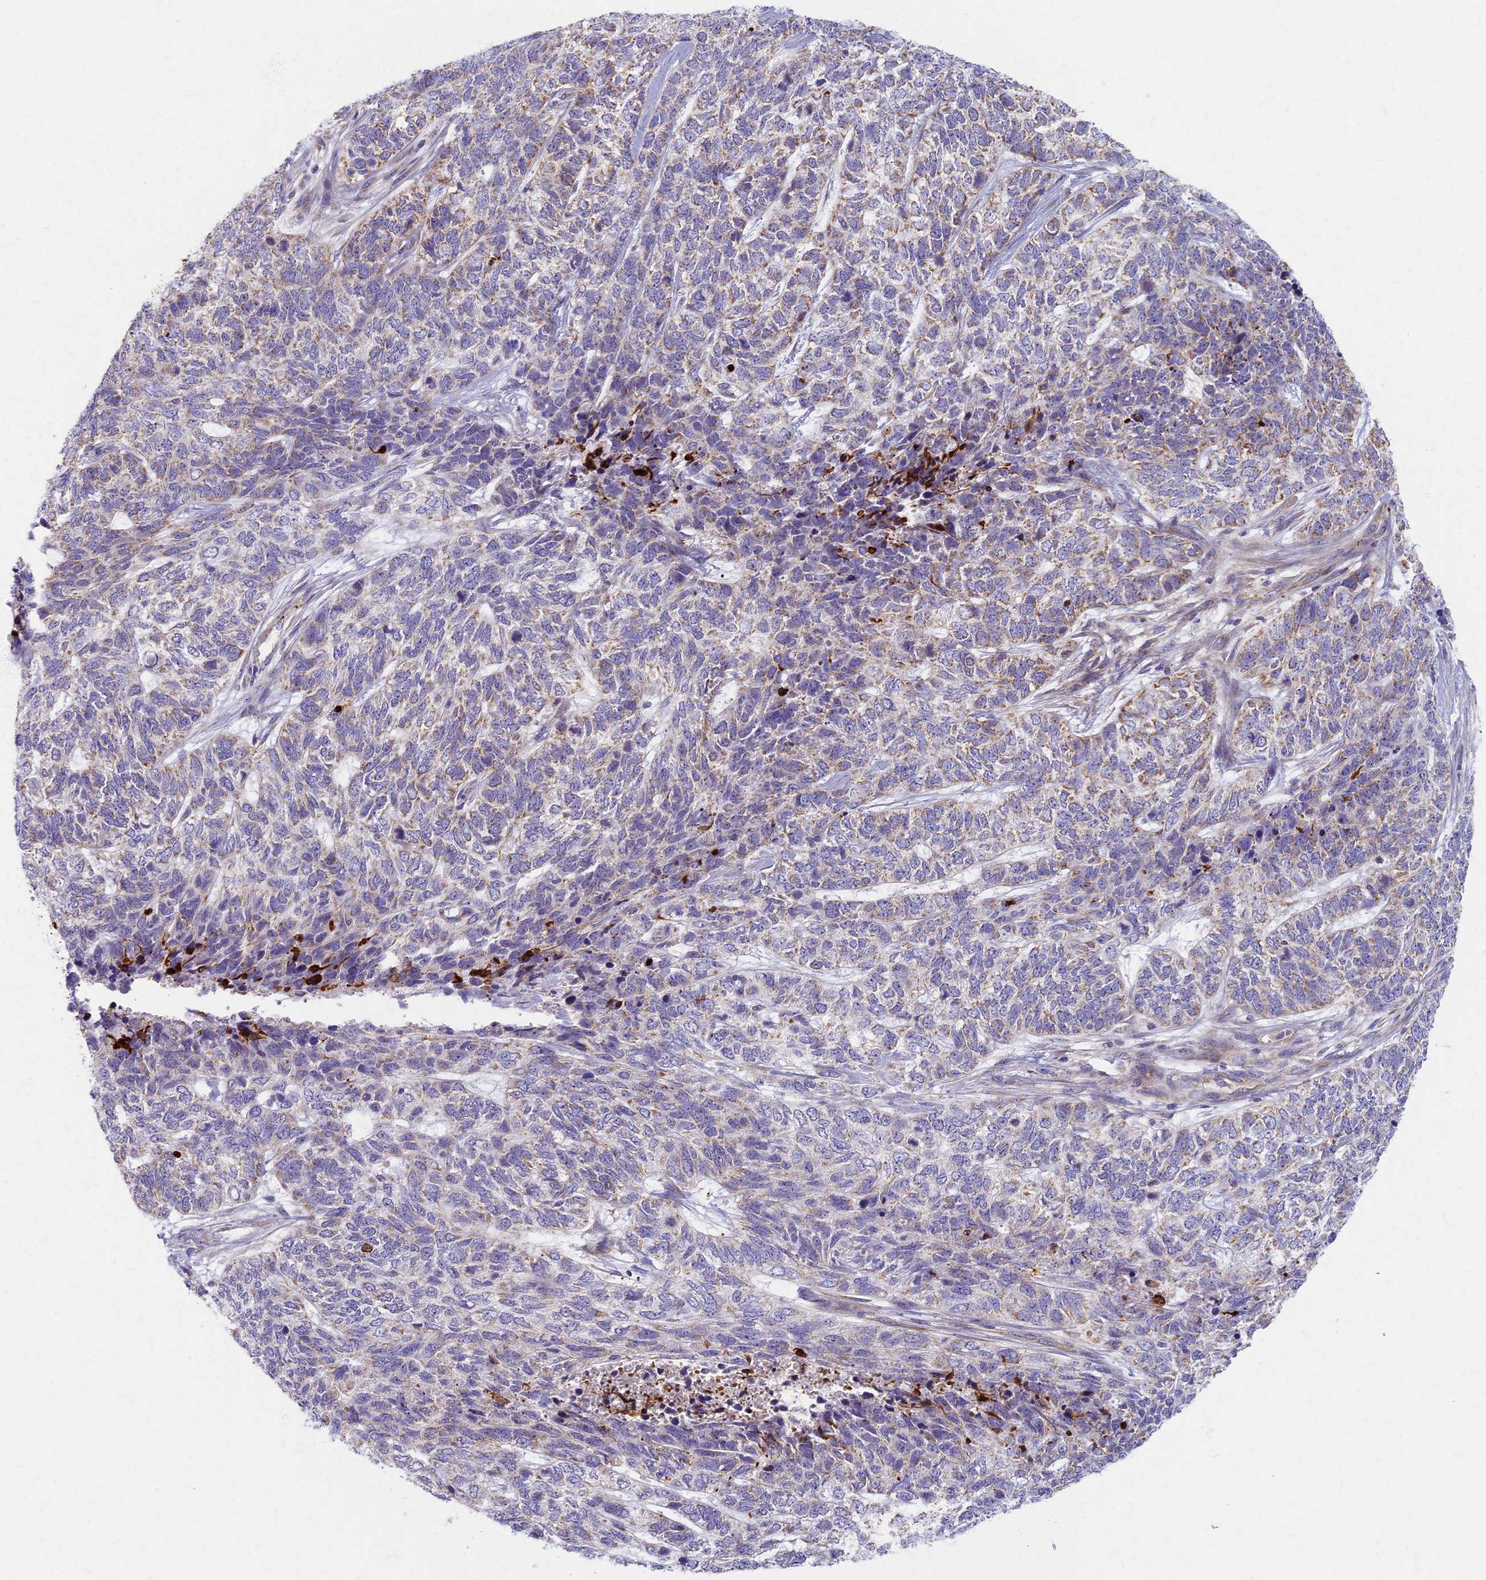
{"staining": {"intensity": "weak", "quantity": "25%-75%", "location": "cytoplasmic/membranous"}, "tissue": "skin cancer", "cell_type": "Tumor cells", "image_type": "cancer", "snomed": [{"axis": "morphology", "description": "Basal cell carcinoma"}, {"axis": "topography", "description": "Skin"}], "caption": "Skin cancer was stained to show a protein in brown. There is low levels of weak cytoplasmic/membranous expression in about 25%-75% of tumor cells.", "gene": "MRPS25", "patient": {"sex": "female", "age": 65}}